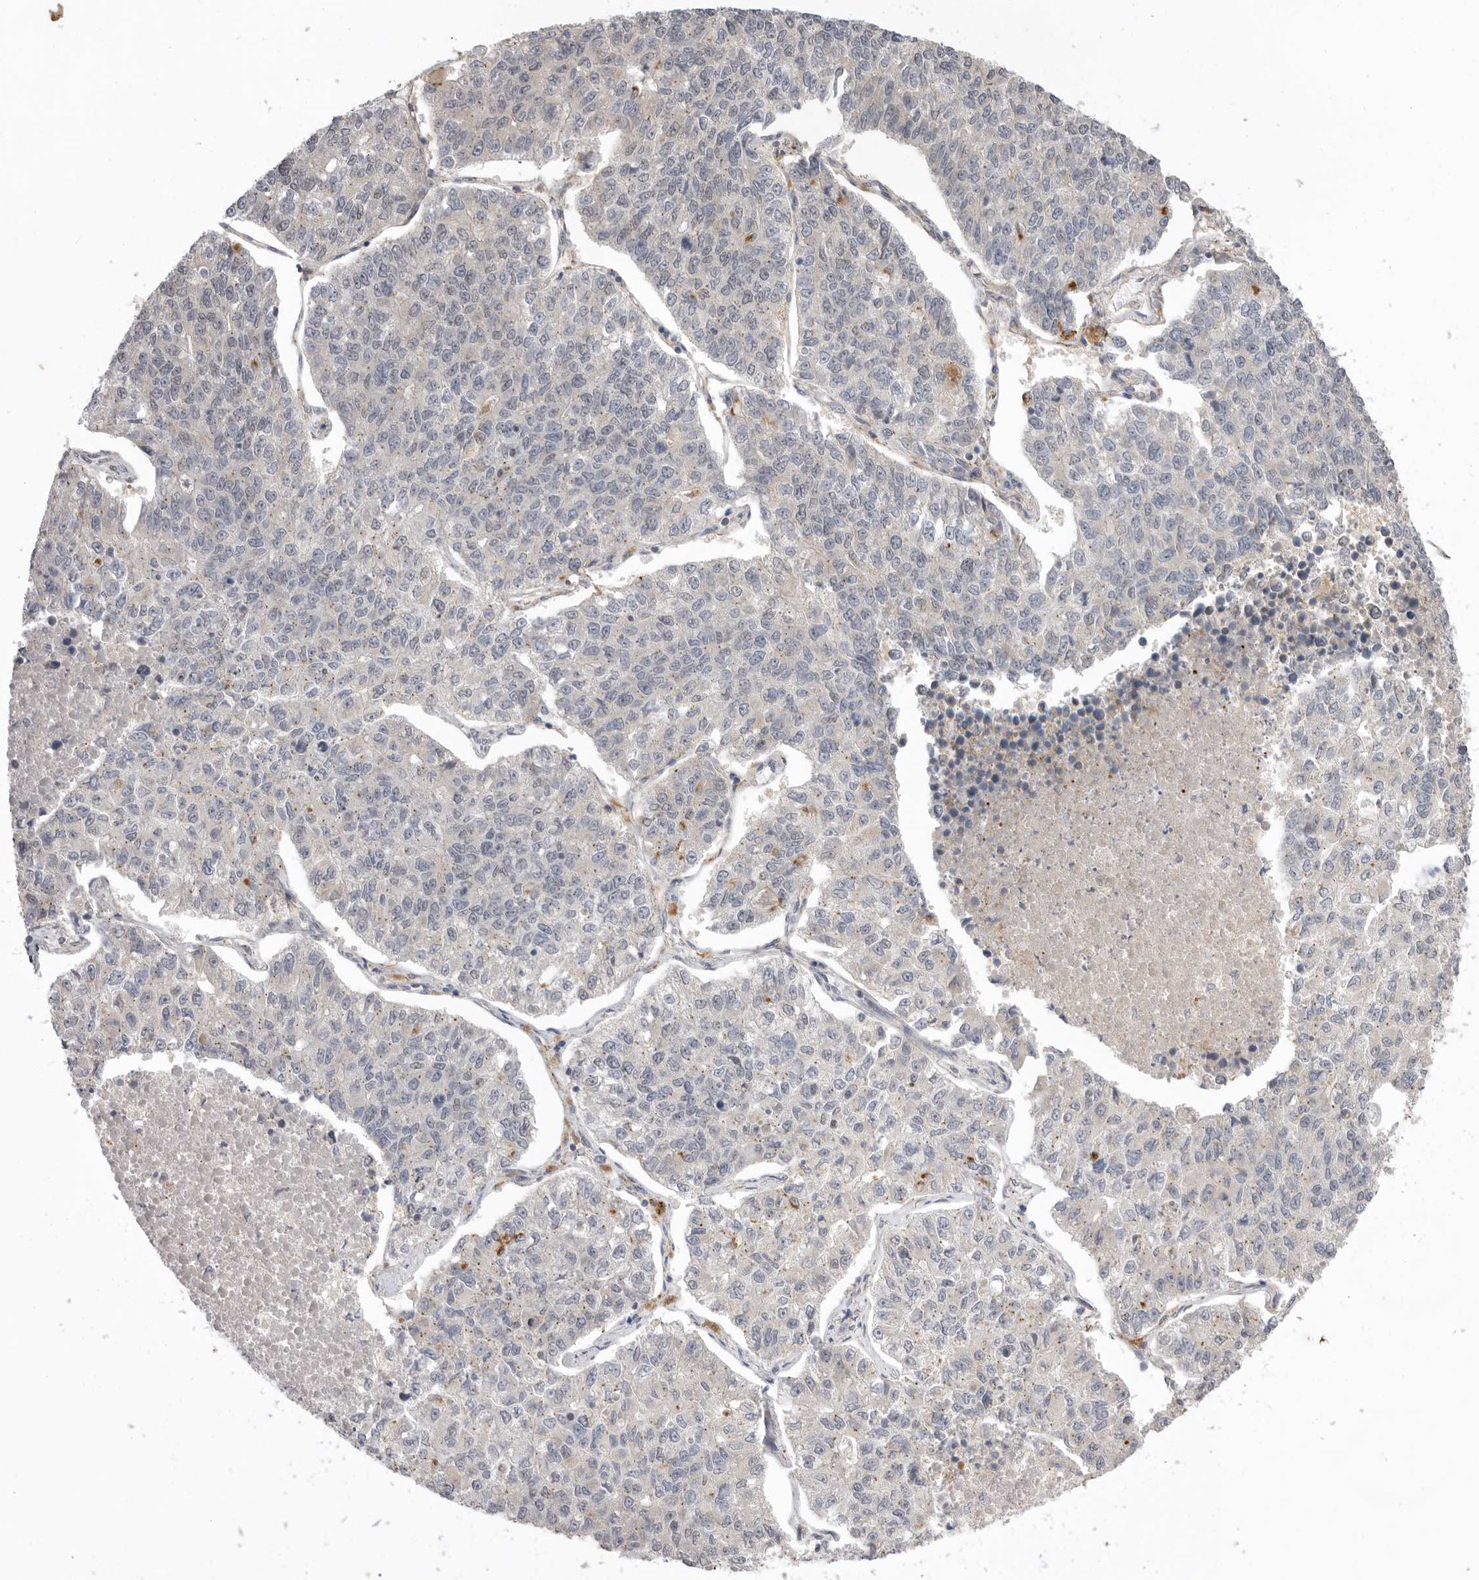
{"staining": {"intensity": "negative", "quantity": "none", "location": "none"}, "tissue": "lung cancer", "cell_type": "Tumor cells", "image_type": "cancer", "snomed": [{"axis": "morphology", "description": "Adenocarcinoma, NOS"}, {"axis": "topography", "description": "Lung"}], "caption": "Protein analysis of lung cancer displays no significant positivity in tumor cells. Brightfield microscopy of immunohistochemistry stained with DAB (3,3'-diaminobenzidine) (brown) and hematoxylin (blue), captured at high magnification.", "gene": "TLR3", "patient": {"sex": "male", "age": 49}}